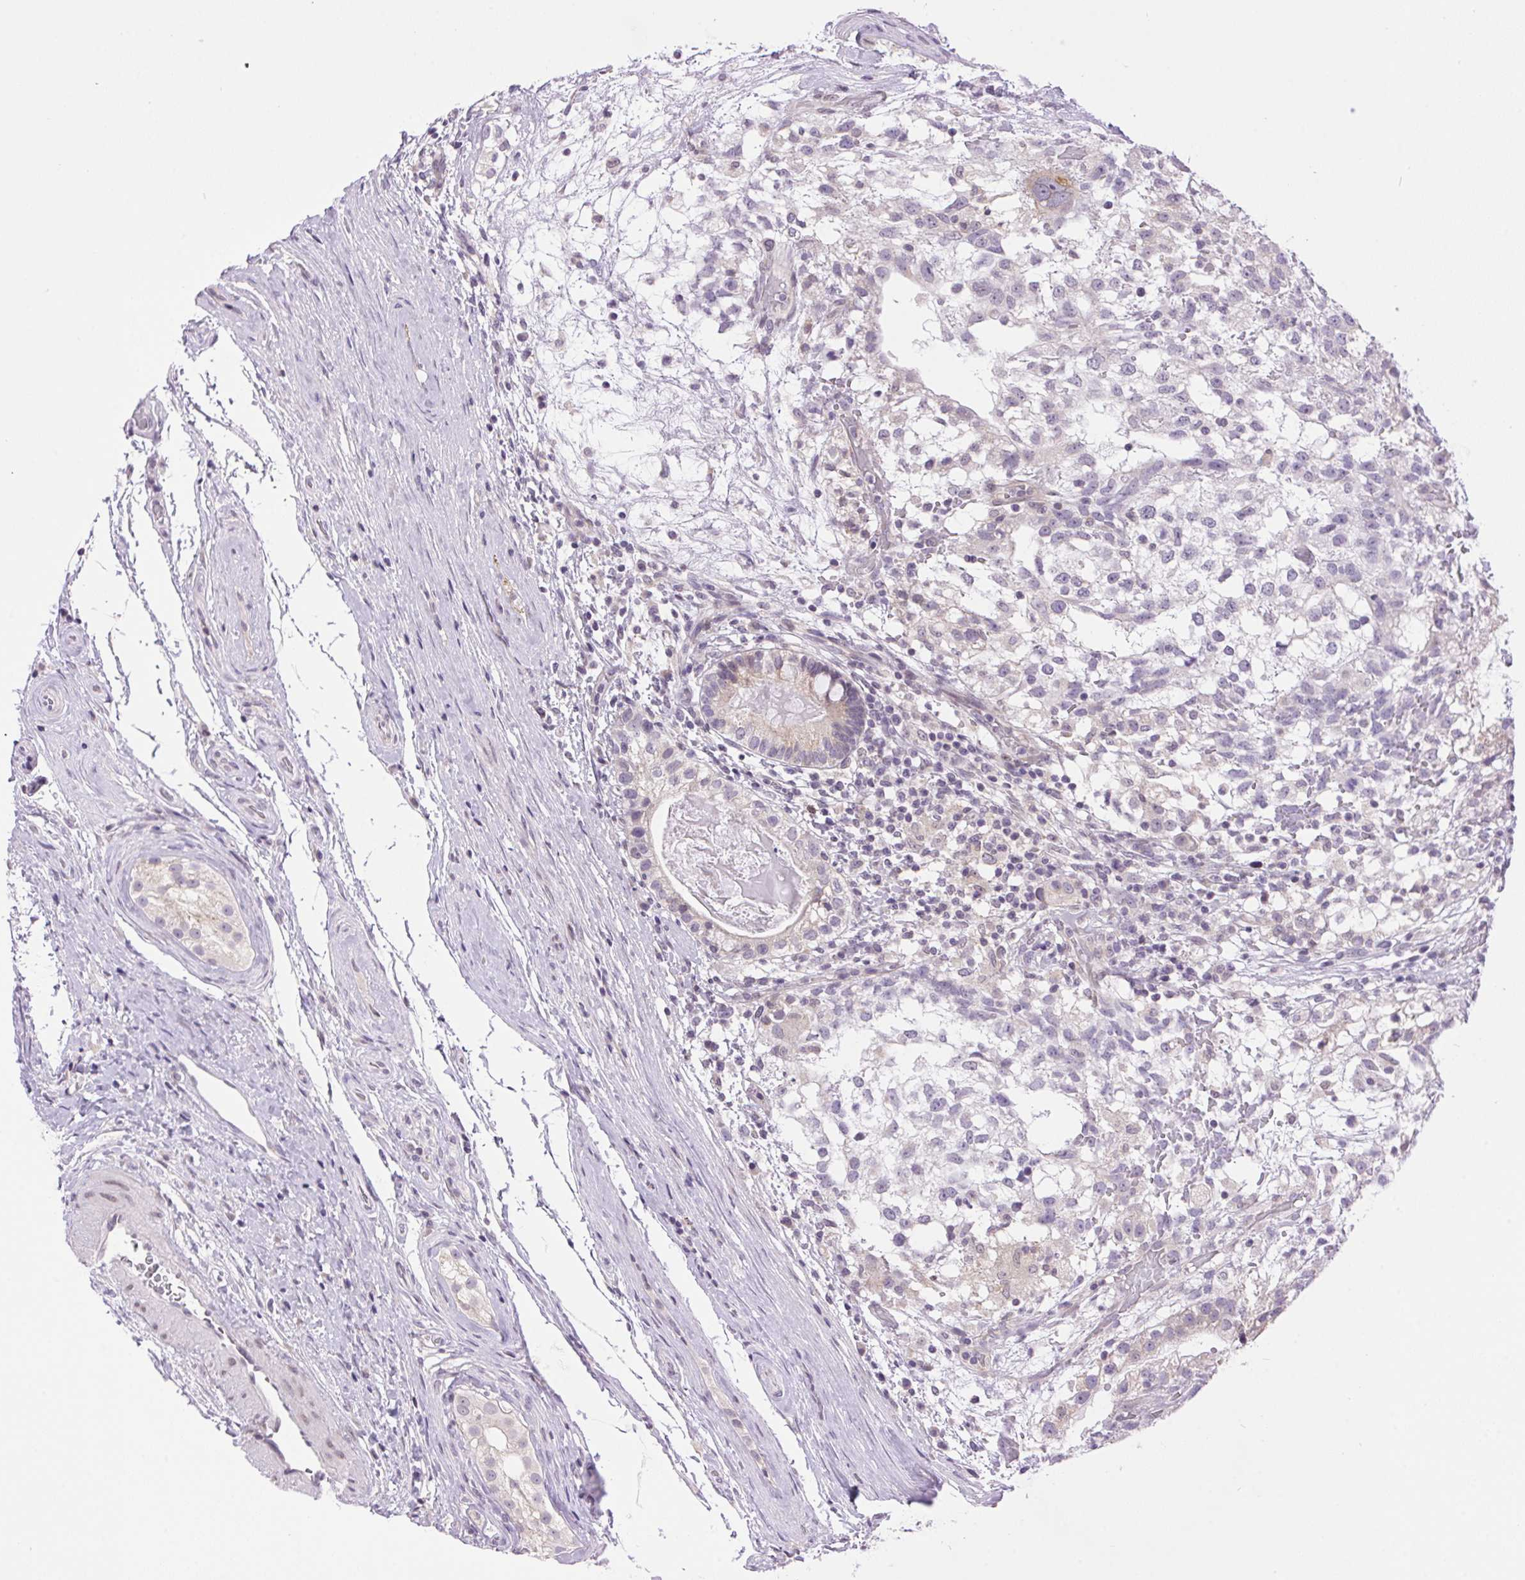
{"staining": {"intensity": "negative", "quantity": "none", "location": "none"}, "tissue": "testis cancer", "cell_type": "Tumor cells", "image_type": "cancer", "snomed": [{"axis": "morphology", "description": "Seminoma, NOS"}, {"axis": "morphology", "description": "Carcinoma, Embryonal, NOS"}, {"axis": "topography", "description": "Testis"}], "caption": "Tumor cells are negative for protein expression in human testis cancer (embryonal carcinoma).", "gene": "SMIM13", "patient": {"sex": "male", "age": 41}}